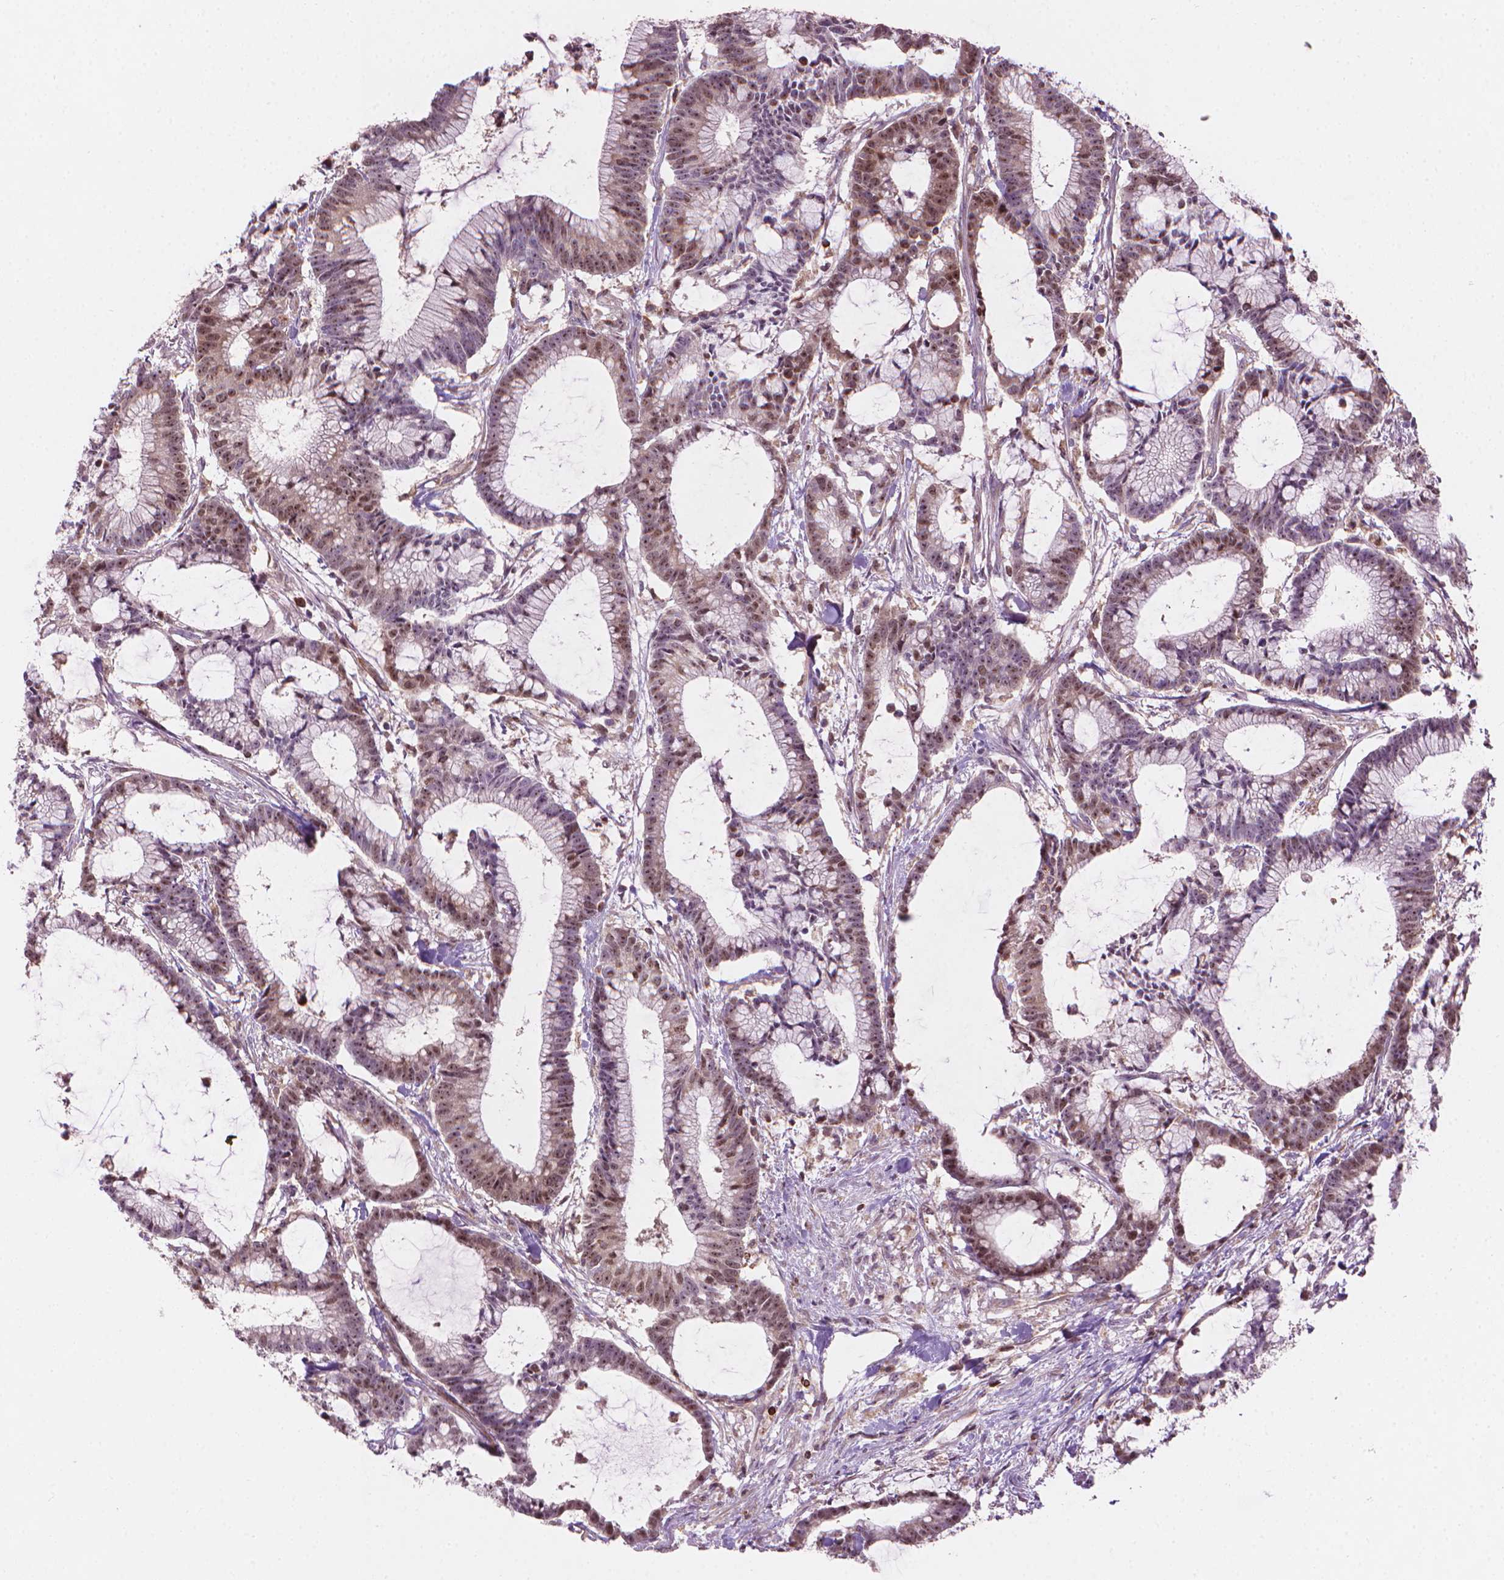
{"staining": {"intensity": "moderate", "quantity": "25%-75%", "location": "nuclear"}, "tissue": "colorectal cancer", "cell_type": "Tumor cells", "image_type": "cancer", "snomed": [{"axis": "morphology", "description": "Adenocarcinoma, NOS"}, {"axis": "topography", "description": "Colon"}], "caption": "Protein staining demonstrates moderate nuclear positivity in about 25%-75% of tumor cells in adenocarcinoma (colorectal). The staining is performed using DAB (3,3'-diaminobenzidine) brown chromogen to label protein expression. The nuclei are counter-stained blue using hematoxylin.", "gene": "SMC2", "patient": {"sex": "female", "age": 78}}